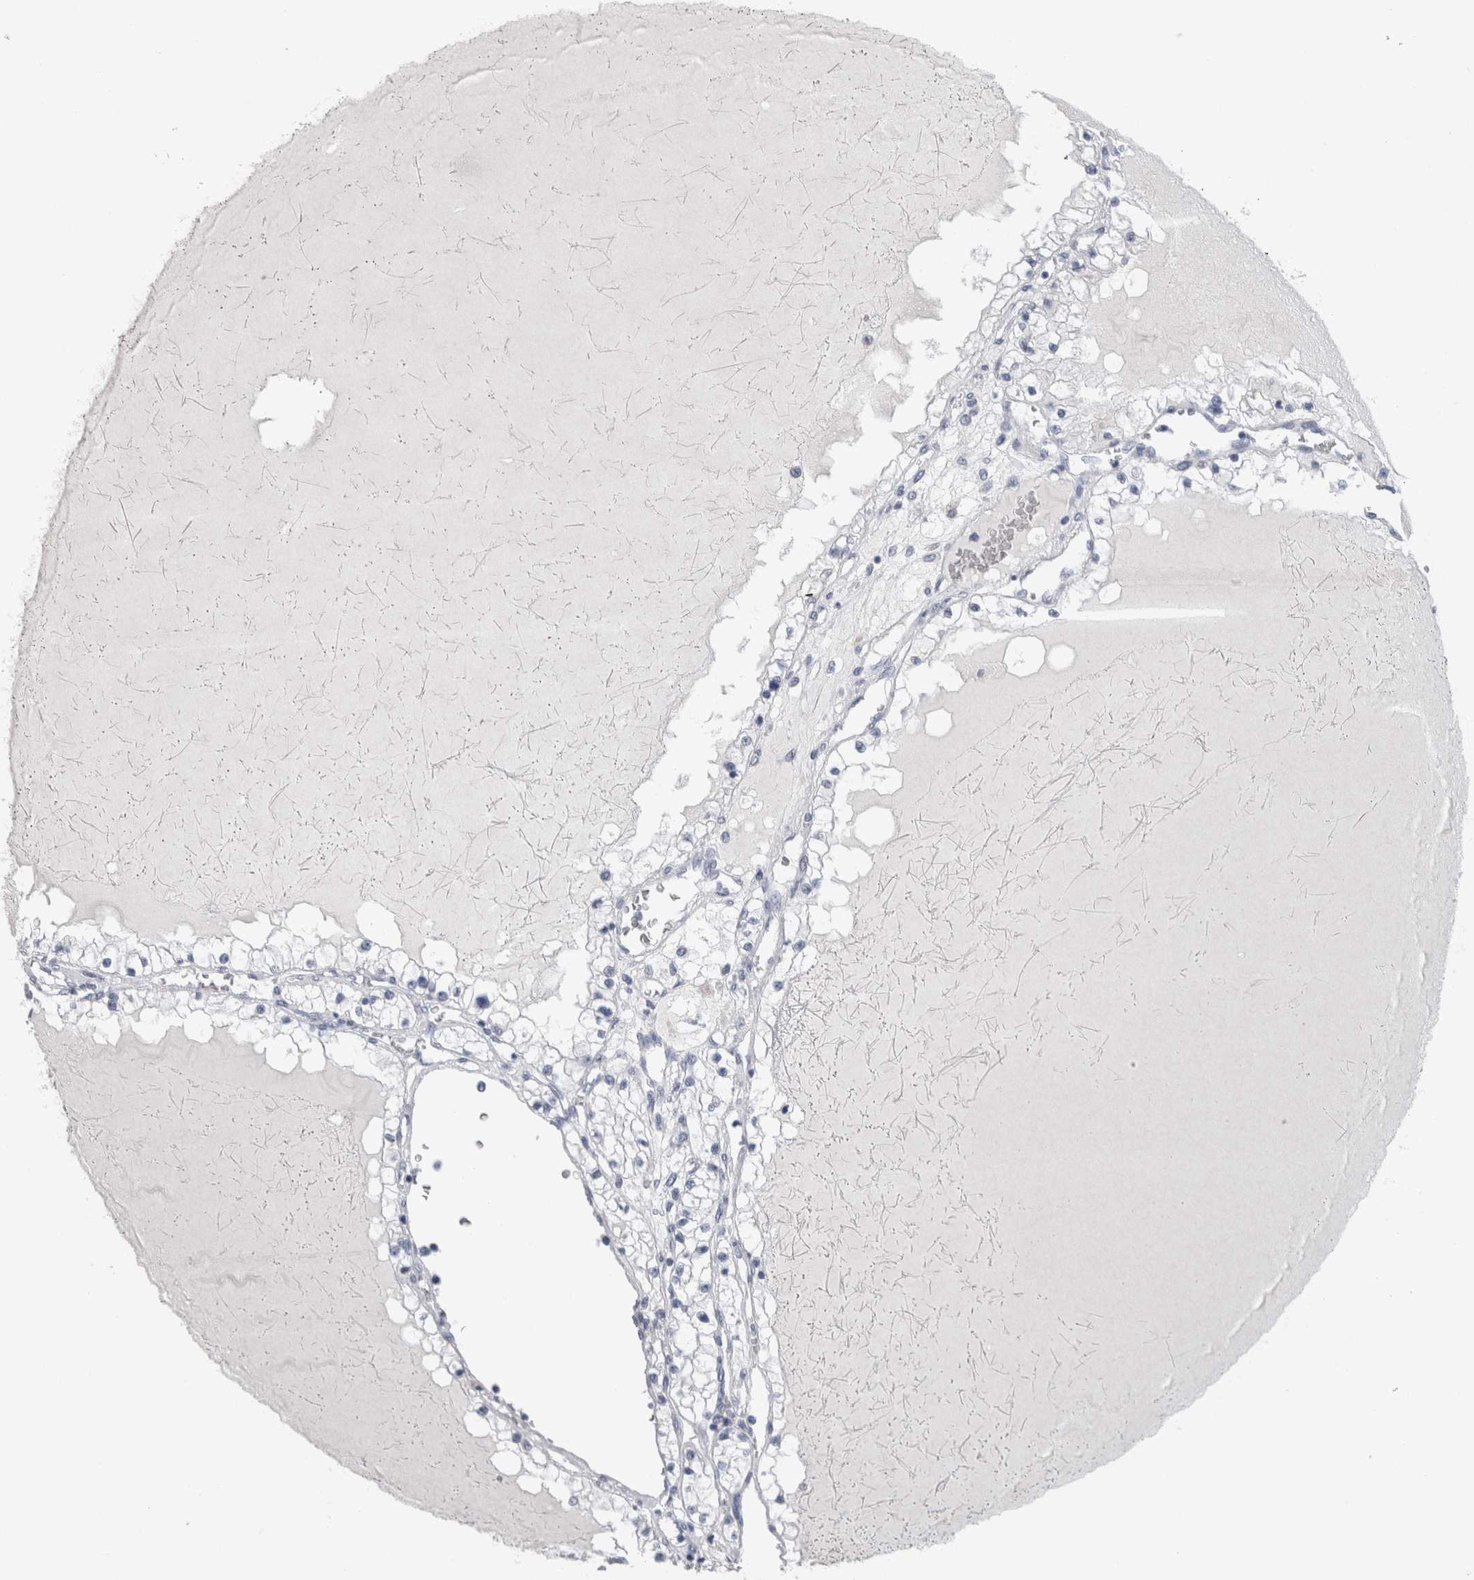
{"staining": {"intensity": "negative", "quantity": "none", "location": "none"}, "tissue": "renal cancer", "cell_type": "Tumor cells", "image_type": "cancer", "snomed": [{"axis": "morphology", "description": "Adenocarcinoma, NOS"}, {"axis": "topography", "description": "Kidney"}], "caption": "A high-resolution histopathology image shows IHC staining of renal cancer, which demonstrates no significant expression in tumor cells. Brightfield microscopy of IHC stained with DAB (brown) and hematoxylin (blue), captured at high magnification.", "gene": "CA8", "patient": {"sex": "male", "age": 68}}